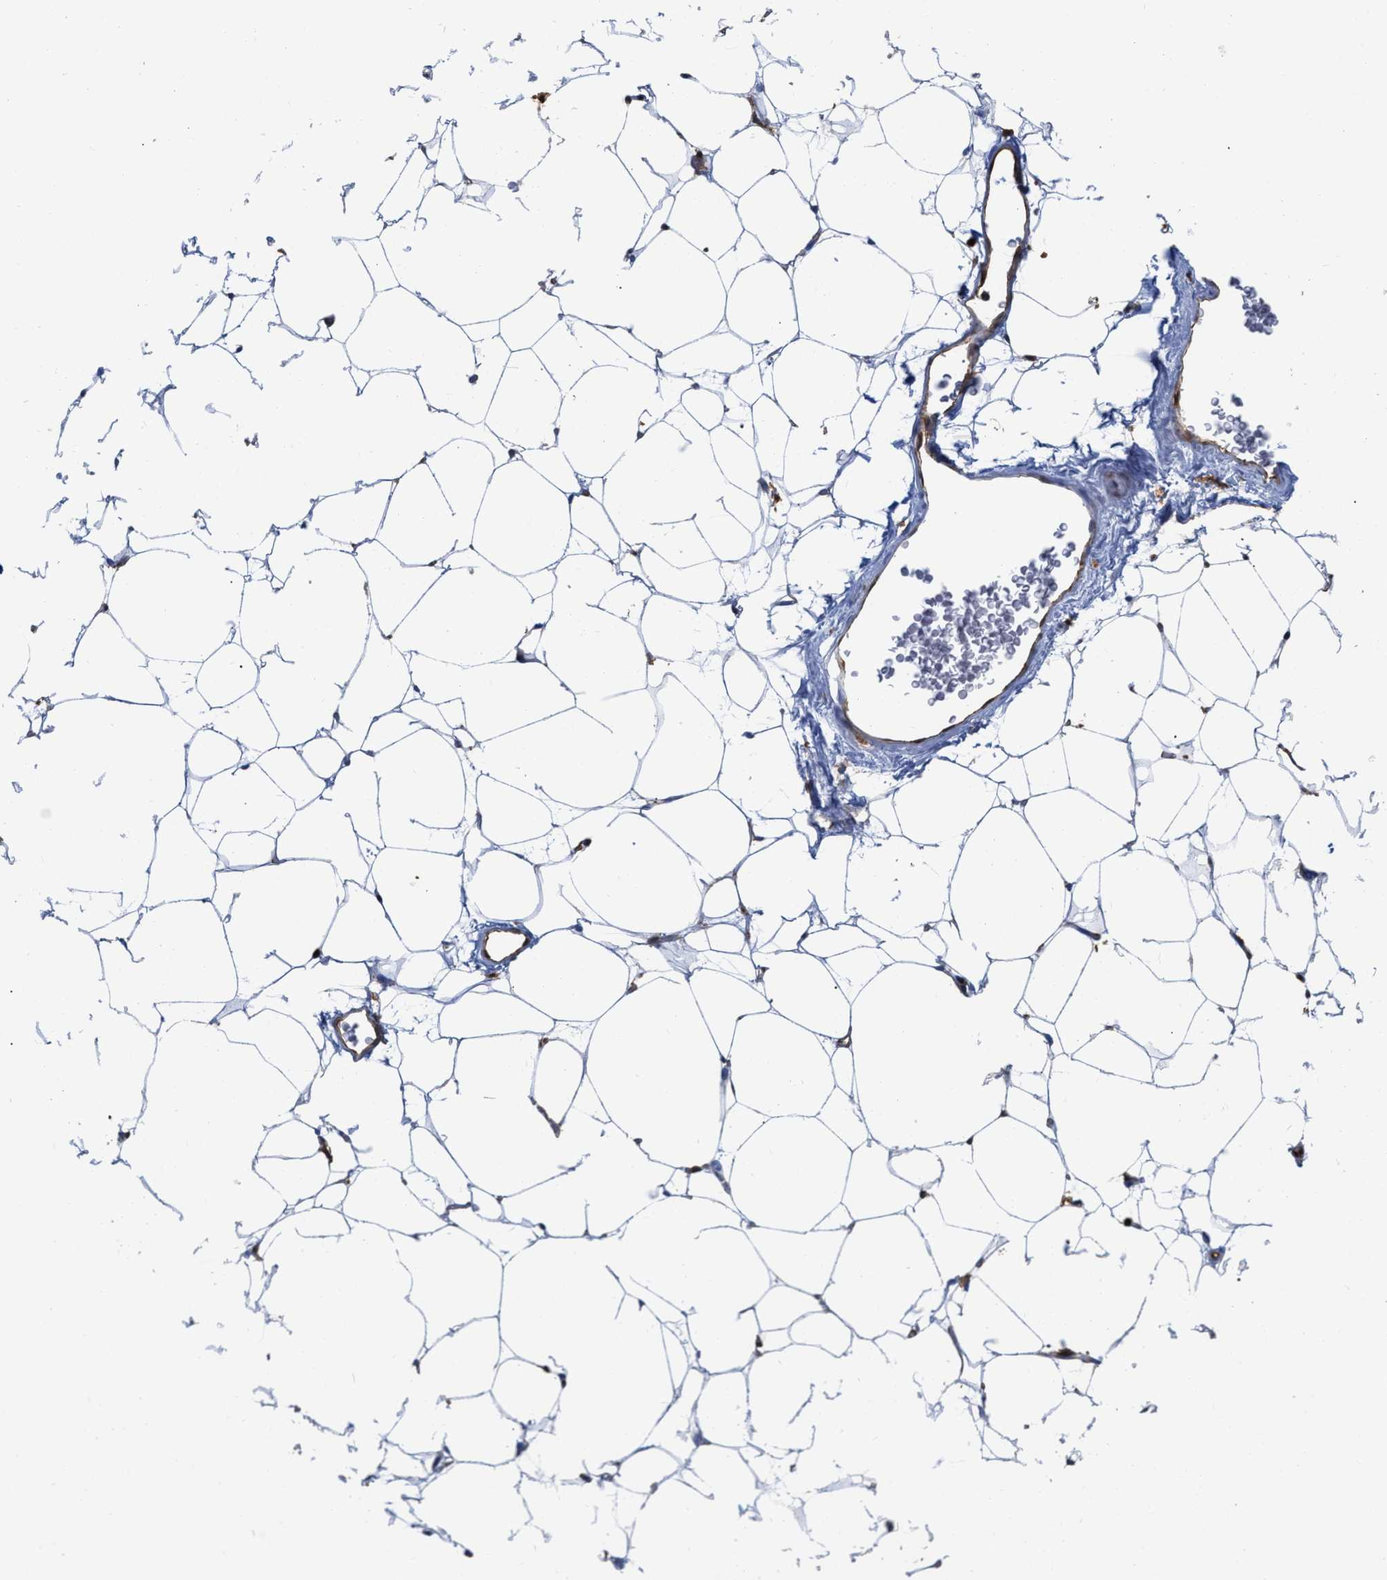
{"staining": {"intensity": "negative", "quantity": "none", "location": "none"}, "tissue": "adipose tissue", "cell_type": "Adipocytes", "image_type": "normal", "snomed": [{"axis": "morphology", "description": "Normal tissue, NOS"}, {"axis": "topography", "description": "Breast"}, {"axis": "topography", "description": "Soft tissue"}], "caption": "Immunohistochemical staining of benign human adipose tissue exhibits no significant staining in adipocytes.", "gene": "GIMAP4", "patient": {"sex": "female", "age": 75}}